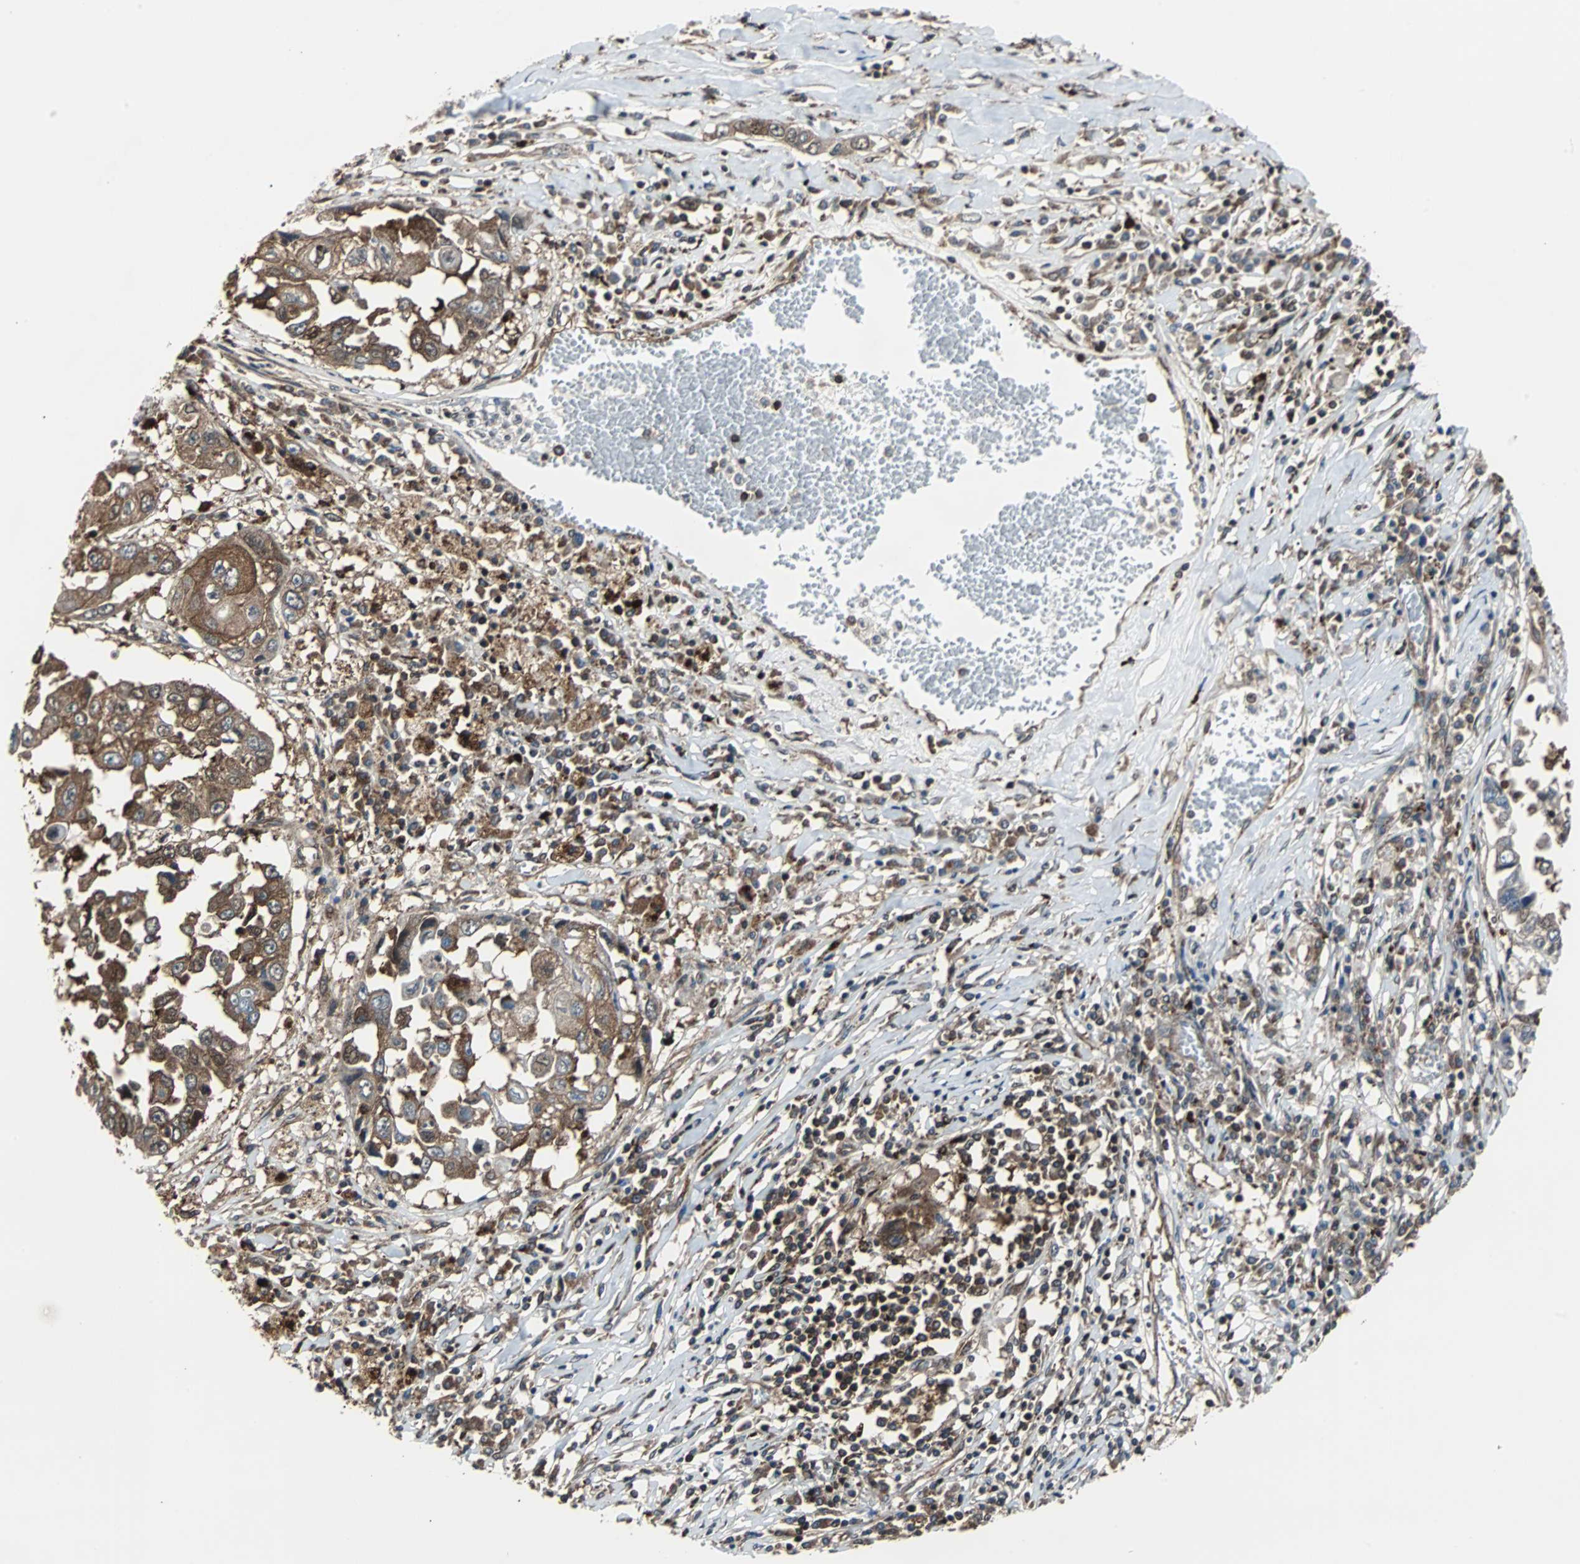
{"staining": {"intensity": "moderate", "quantity": ">75%", "location": "cytoplasmic/membranous"}, "tissue": "lung cancer", "cell_type": "Tumor cells", "image_type": "cancer", "snomed": [{"axis": "morphology", "description": "Squamous cell carcinoma, NOS"}, {"axis": "topography", "description": "Lung"}], "caption": "Brown immunohistochemical staining in lung cancer (squamous cell carcinoma) reveals moderate cytoplasmic/membranous expression in about >75% of tumor cells. (DAB (3,3'-diaminobenzidine) IHC, brown staining for protein, blue staining for nuclei).", "gene": "RELA", "patient": {"sex": "male", "age": 71}}